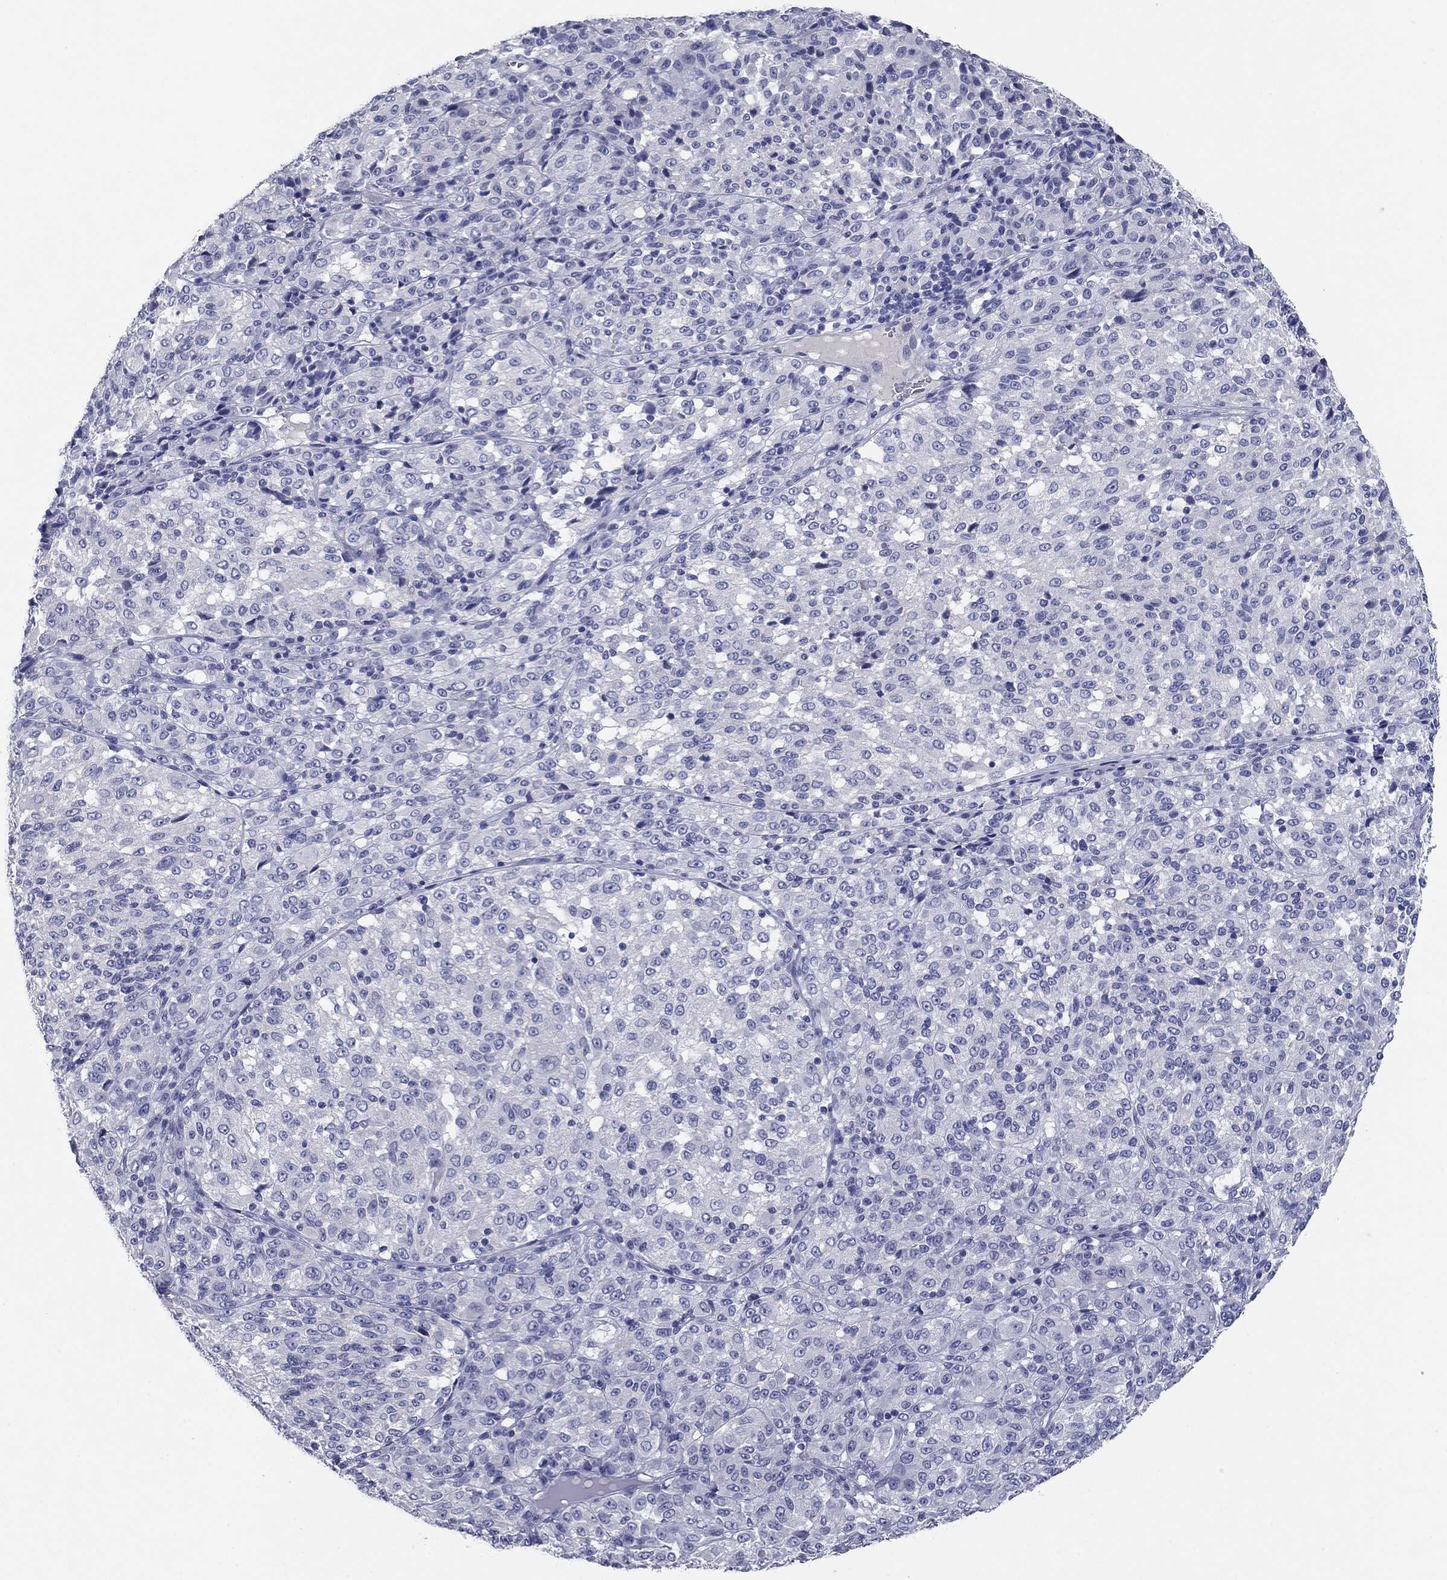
{"staining": {"intensity": "negative", "quantity": "none", "location": "none"}, "tissue": "melanoma", "cell_type": "Tumor cells", "image_type": "cancer", "snomed": [{"axis": "morphology", "description": "Malignant melanoma, Metastatic site"}, {"axis": "topography", "description": "Brain"}], "caption": "Immunohistochemistry (IHC) photomicrograph of malignant melanoma (metastatic site) stained for a protein (brown), which displays no expression in tumor cells. The staining is performed using DAB brown chromogen with nuclei counter-stained in using hematoxylin.", "gene": "PLS1", "patient": {"sex": "female", "age": 56}}